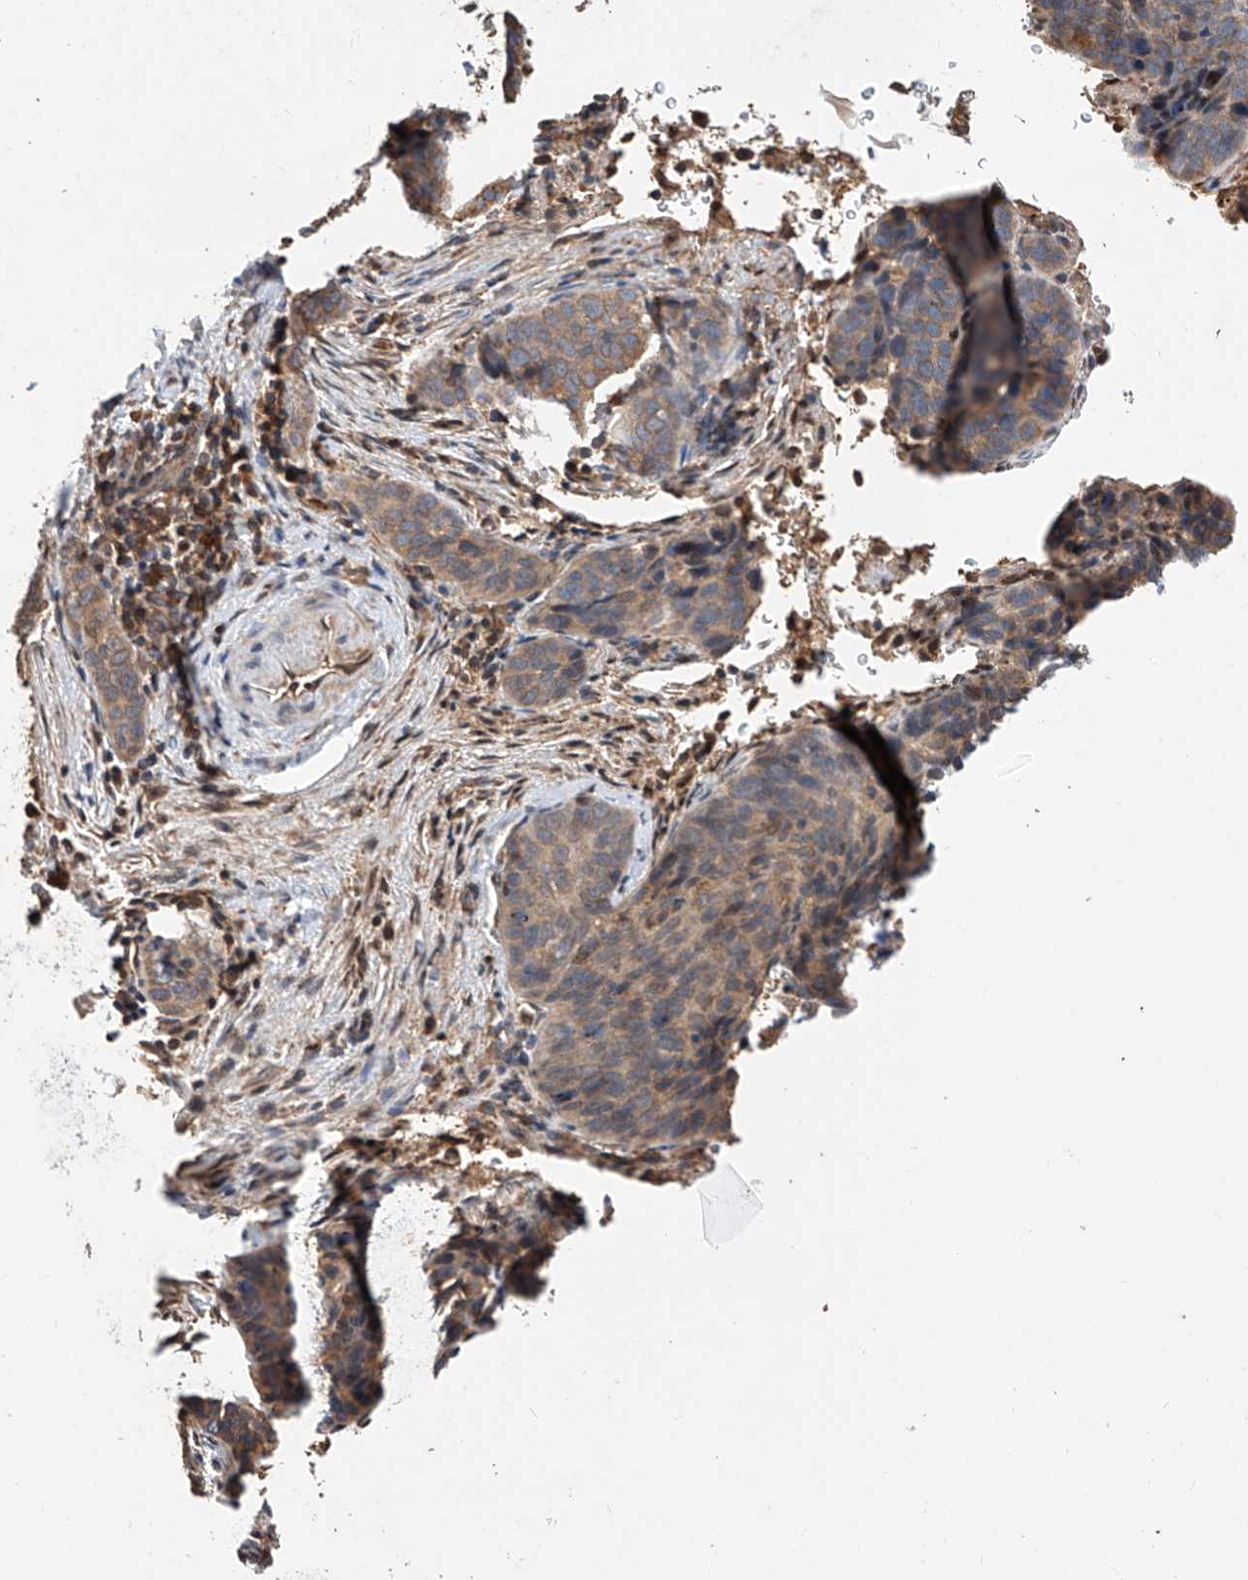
{"staining": {"intensity": "weak", "quantity": "25%-75%", "location": "cytoplasmic/membranous"}, "tissue": "cervical cancer", "cell_type": "Tumor cells", "image_type": "cancer", "snomed": [{"axis": "morphology", "description": "Squamous cell carcinoma, NOS"}, {"axis": "topography", "description": "Cervix"}], "caption": "About 25%-75% of tumor cells in squamous cell carcinoma (cervical) exhibit weak cytoplasmic/membranous protein staining as visualized by brown immunohistochemical staining.", "gene": "RILPL2", "patient": {"sex": "female", "age": 60}}